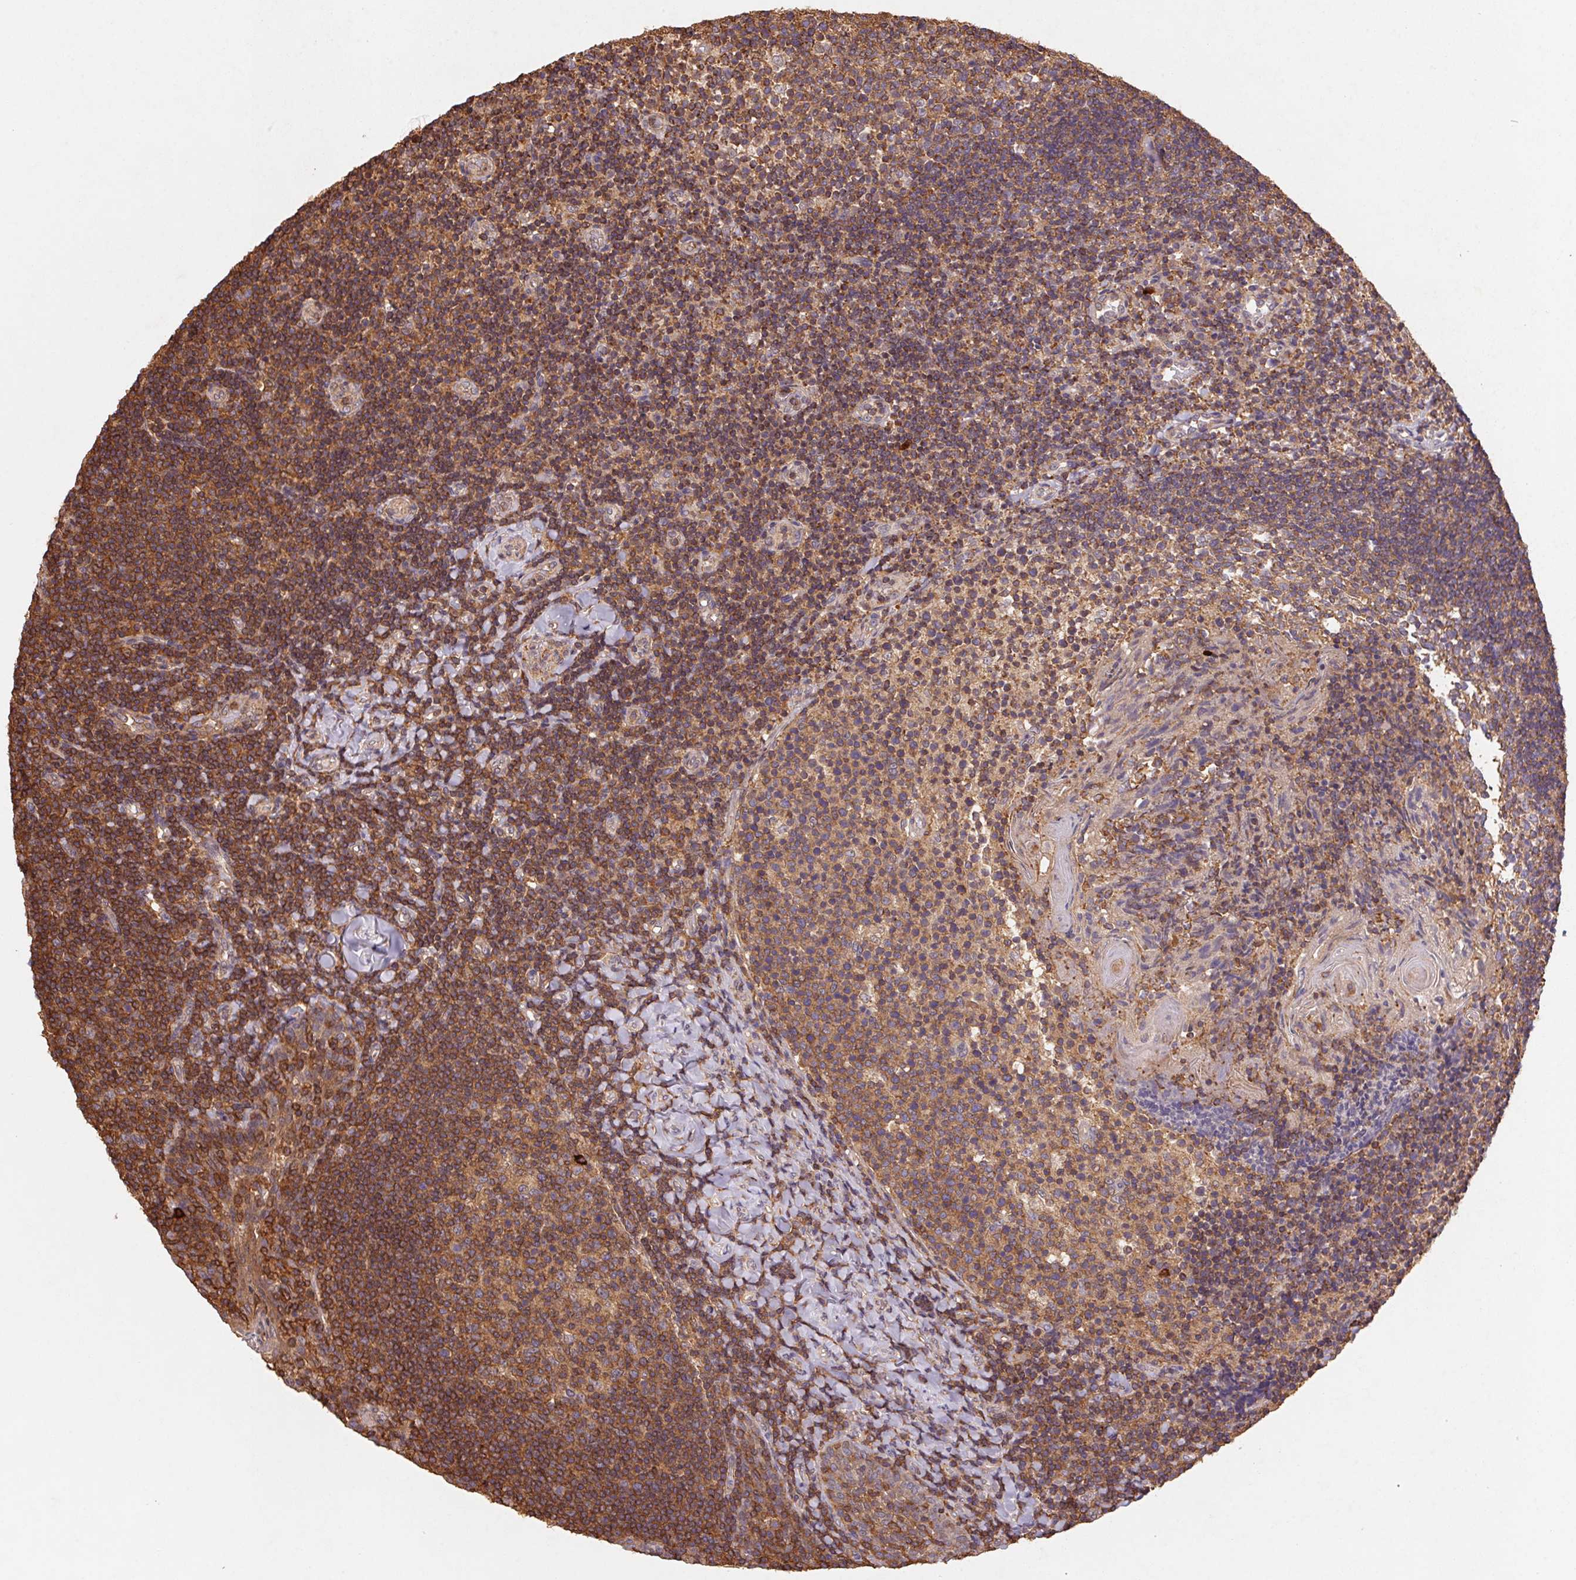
{"staining": {"intensity": "moderate", "quantity": "25%-75%", "location": "cytoplasmic/membranous"}, "tissue": "tonsil", "cell_type": "Germinal center cells", "image_type": "normal", "snomed": [{"axis": "morphology", "description": "Normal tissue, NOS"}, {"axis": "topography", "description": "Tonsil"}], "caption": "Brown immunohistochemical staining in normal human tonsil shows moderate cytoplasmic/membranous staining in about 25%-75% of germinal center cells.", "gene": "ATG10", "patient": {"sex": "female", "age": 10}}